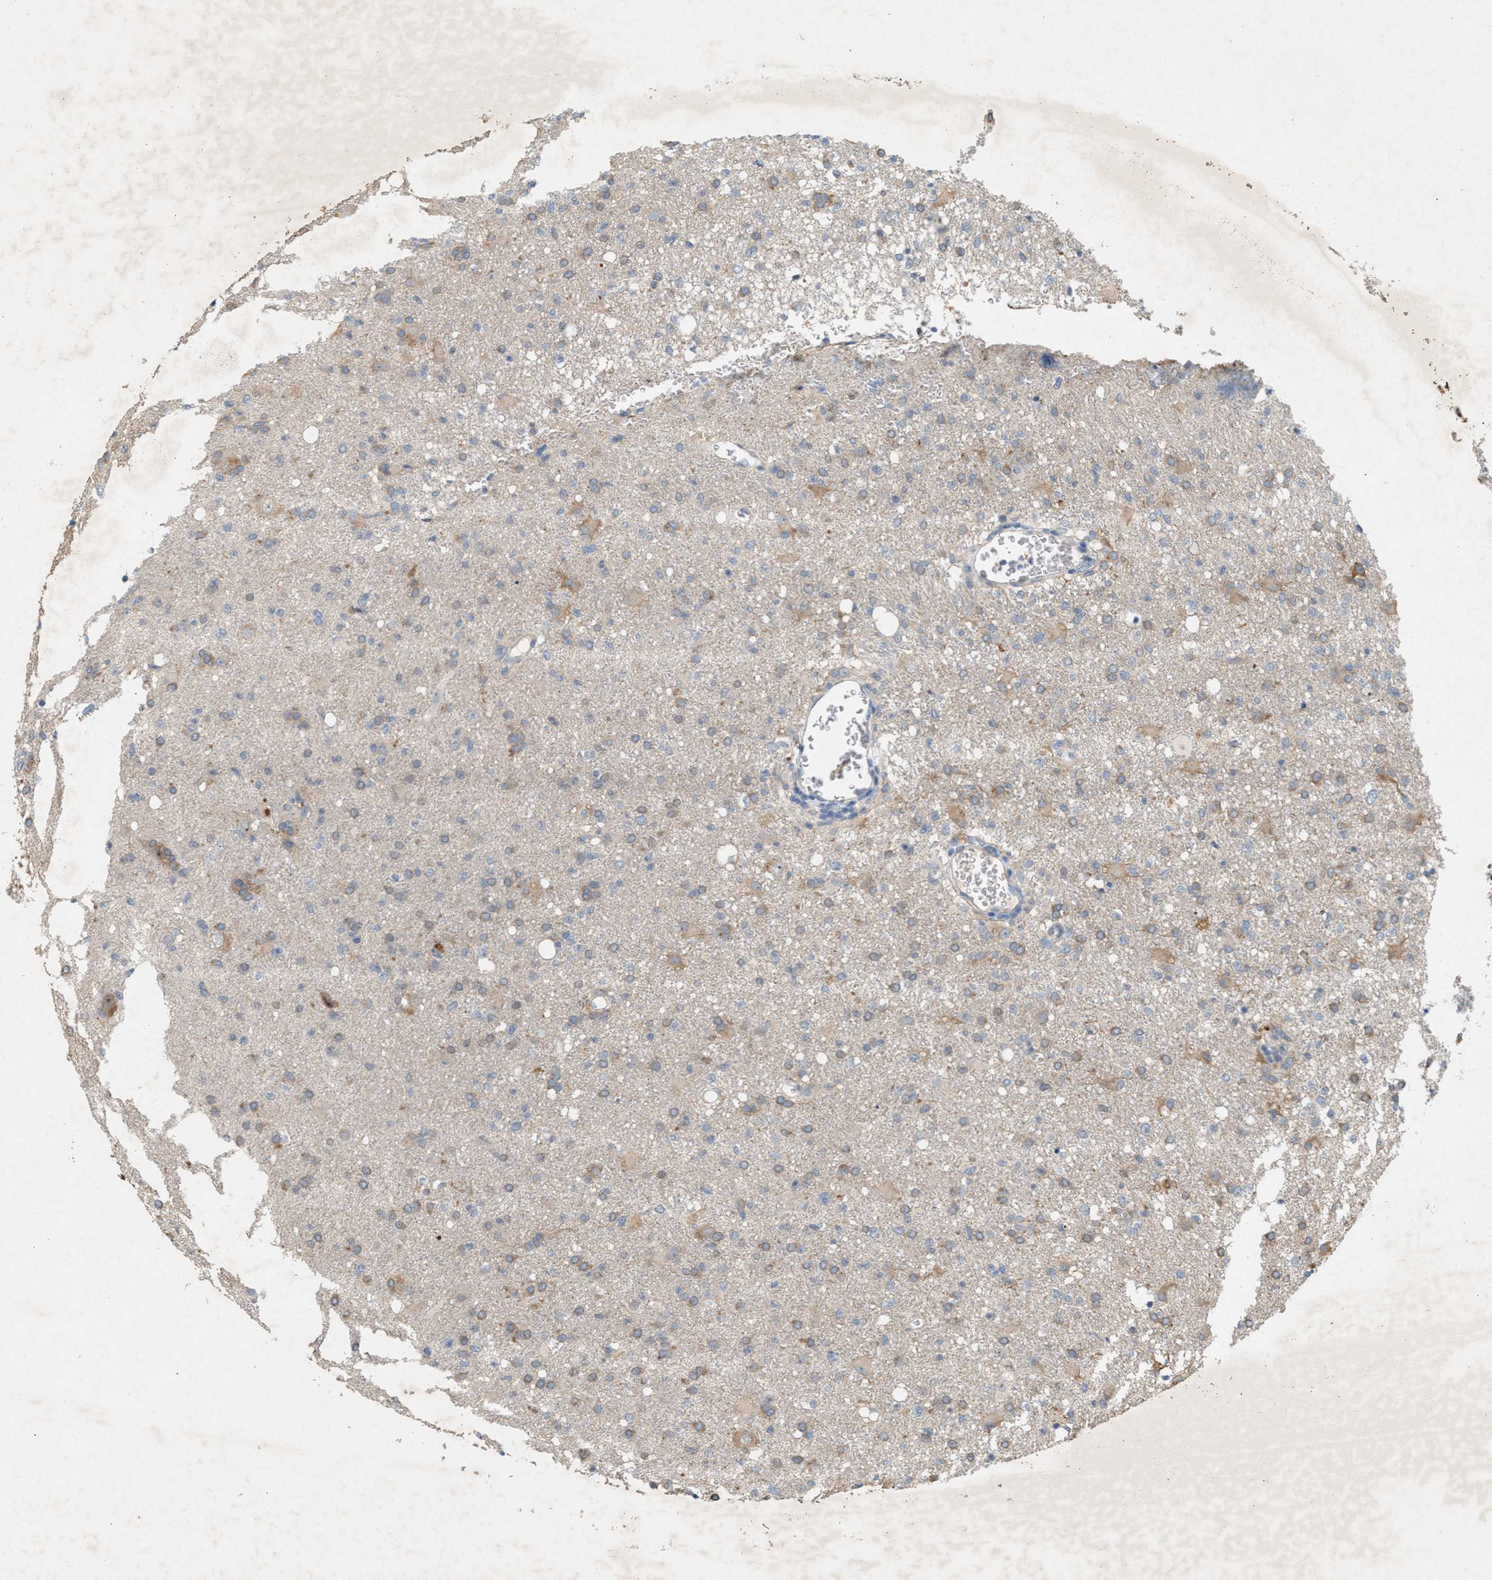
{"staining": {"intensity": "weak", "quantity": ">75%", "location": "cytoplasmic/membranous"}, "tissue": "glioma", "cell_type": "Tumor cells", "image_type": "cancer", "snomed": [{"axis": "morphology", "description": "Glioma, malignant, High grade"}, {"axis": "topography", "description": "Brain"}], "caption": "Glioma was stained to show a protein in brown. There is low levels of weak cytoplasmic/membranous positivity in approximately >75% of tumor cells.", "gene": "DCAF7", "patient": {"sex": "female", "age": 57}}